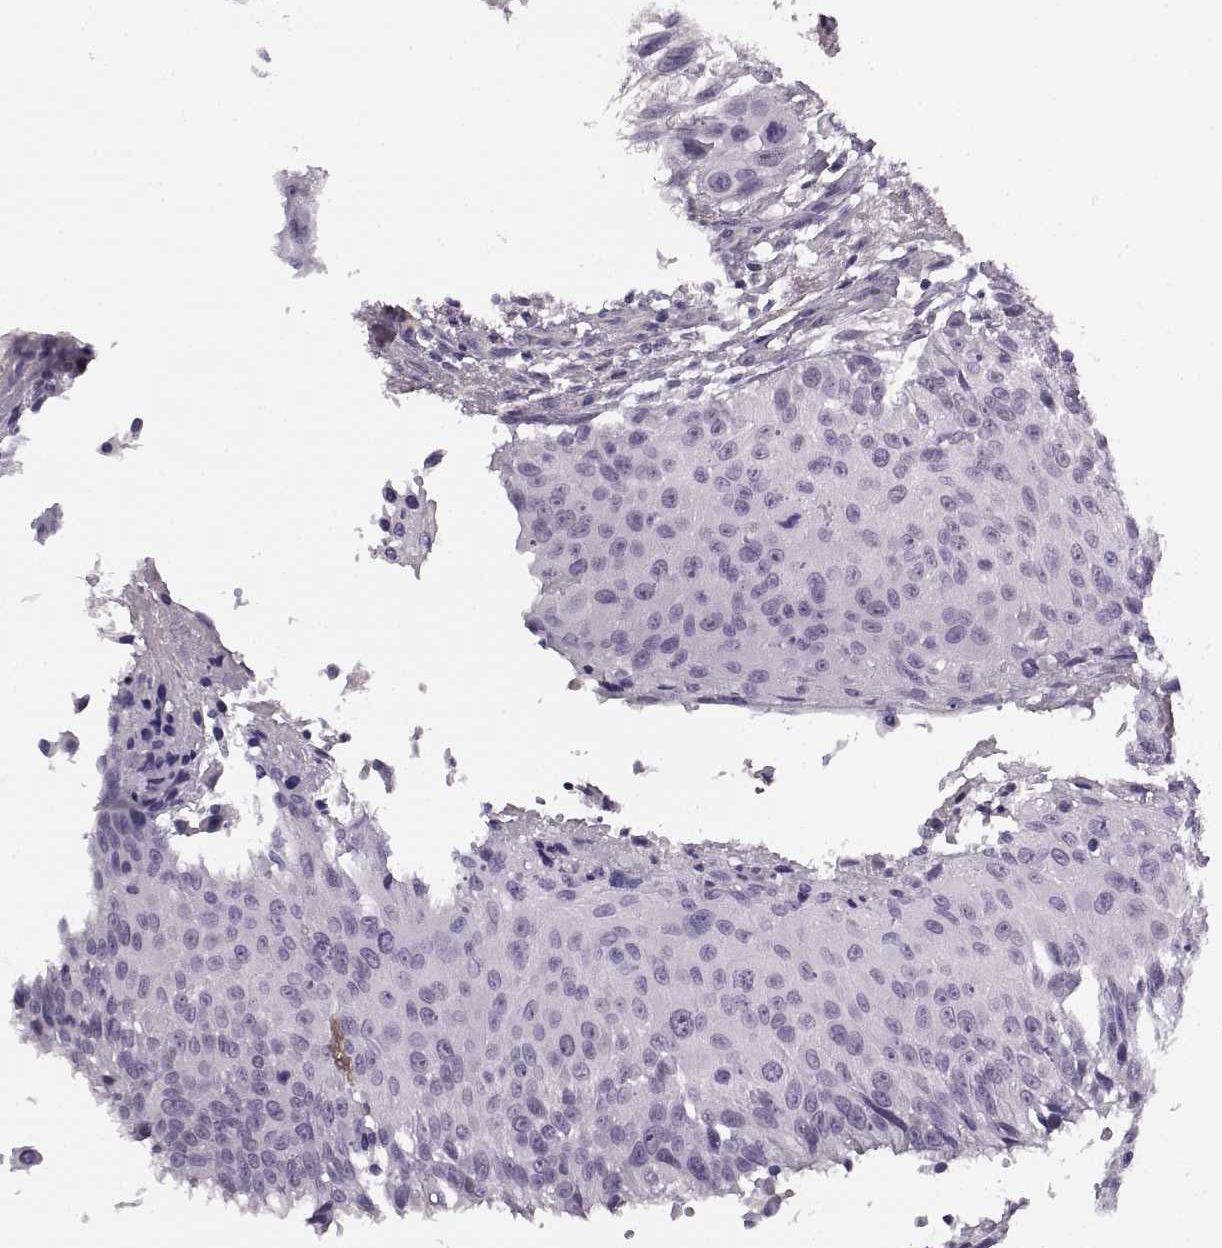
{"staining": {"intensity": "negative", "quantity": "none", "location": "none"}, "tissue": "urothelial cancer", "cell_type": "Tumor cells", "image_type": "cancer", "snomed": [{"axis": "morphology", "description": "Urothelial carcinoma, NOS"}, {"axis": "topography", "description": "Urinary bladder"}], "caption": "IHC photomicrograph of neoplastic tissue: urothelial cancer stained with DAB (3,3'-diaminobenzidine) displays no significant protein expression in tumor cells.", "gene": "TRIM69", "patient": {"sex": "male", "age": 55}}